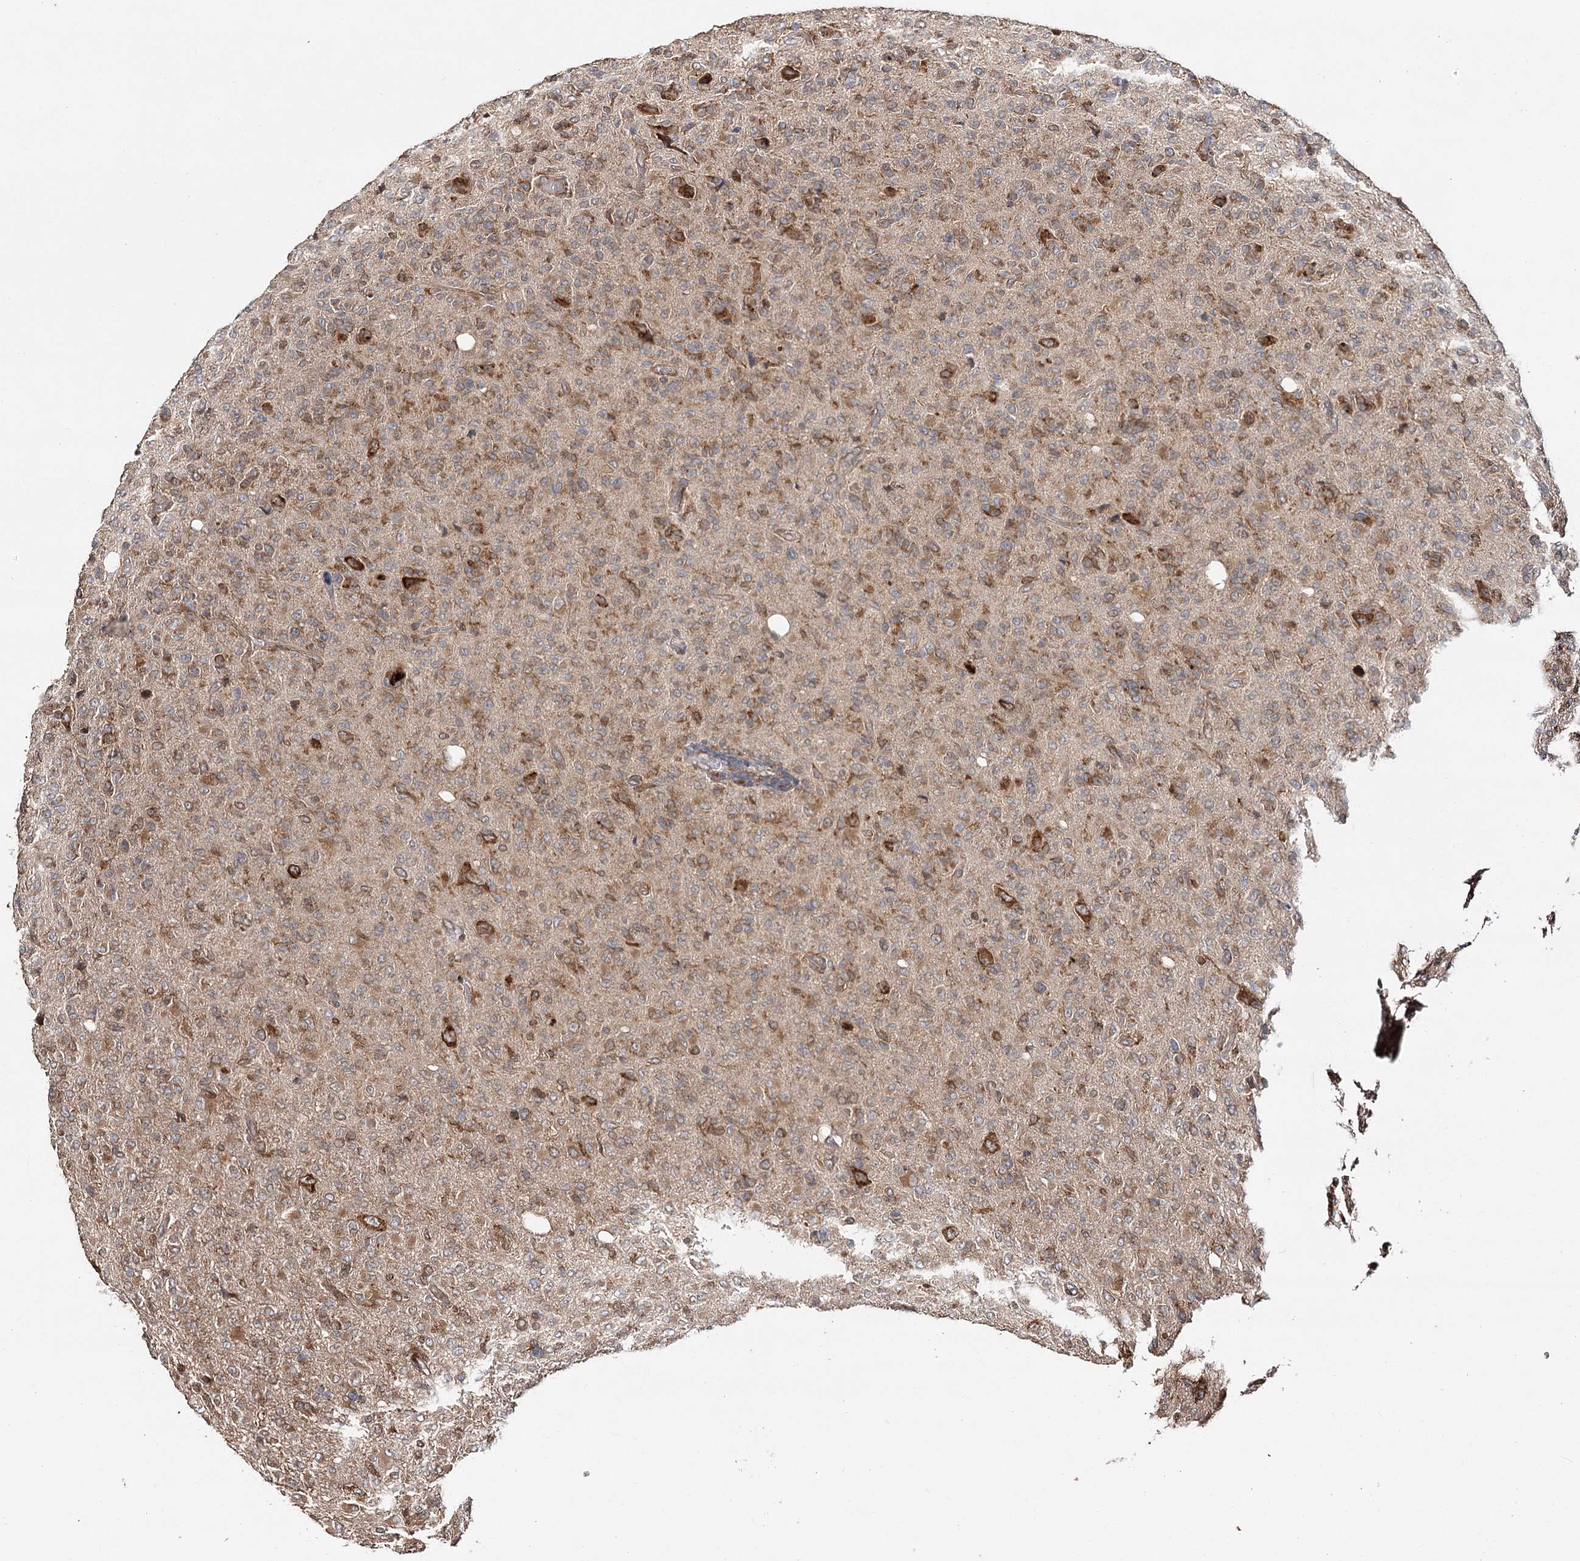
{"staining": {"intensity": "moderate", "quantity": ">75%", "location": "cytoplasmic/membranous"}, "tissue": "glioma", "cell_type": "Tumor cells", "image_type": "cancer", "snomed": [{"axis": "morphology", "description": "Glioma, malignant, High grade"}, {"axis": "topography", "description": "Brain"}], "caption": "Moderate cytoplasmic/membranous protein positivity is appreciated in about >75% of tumor cells in high-grade glioma (malignant). (DAB (3,3'-diaminobenzidine) IHC with brightfield microscopy, high magnification).", "gene": "DNAJB14", "patient": {"sex": "female", "age": 57}}